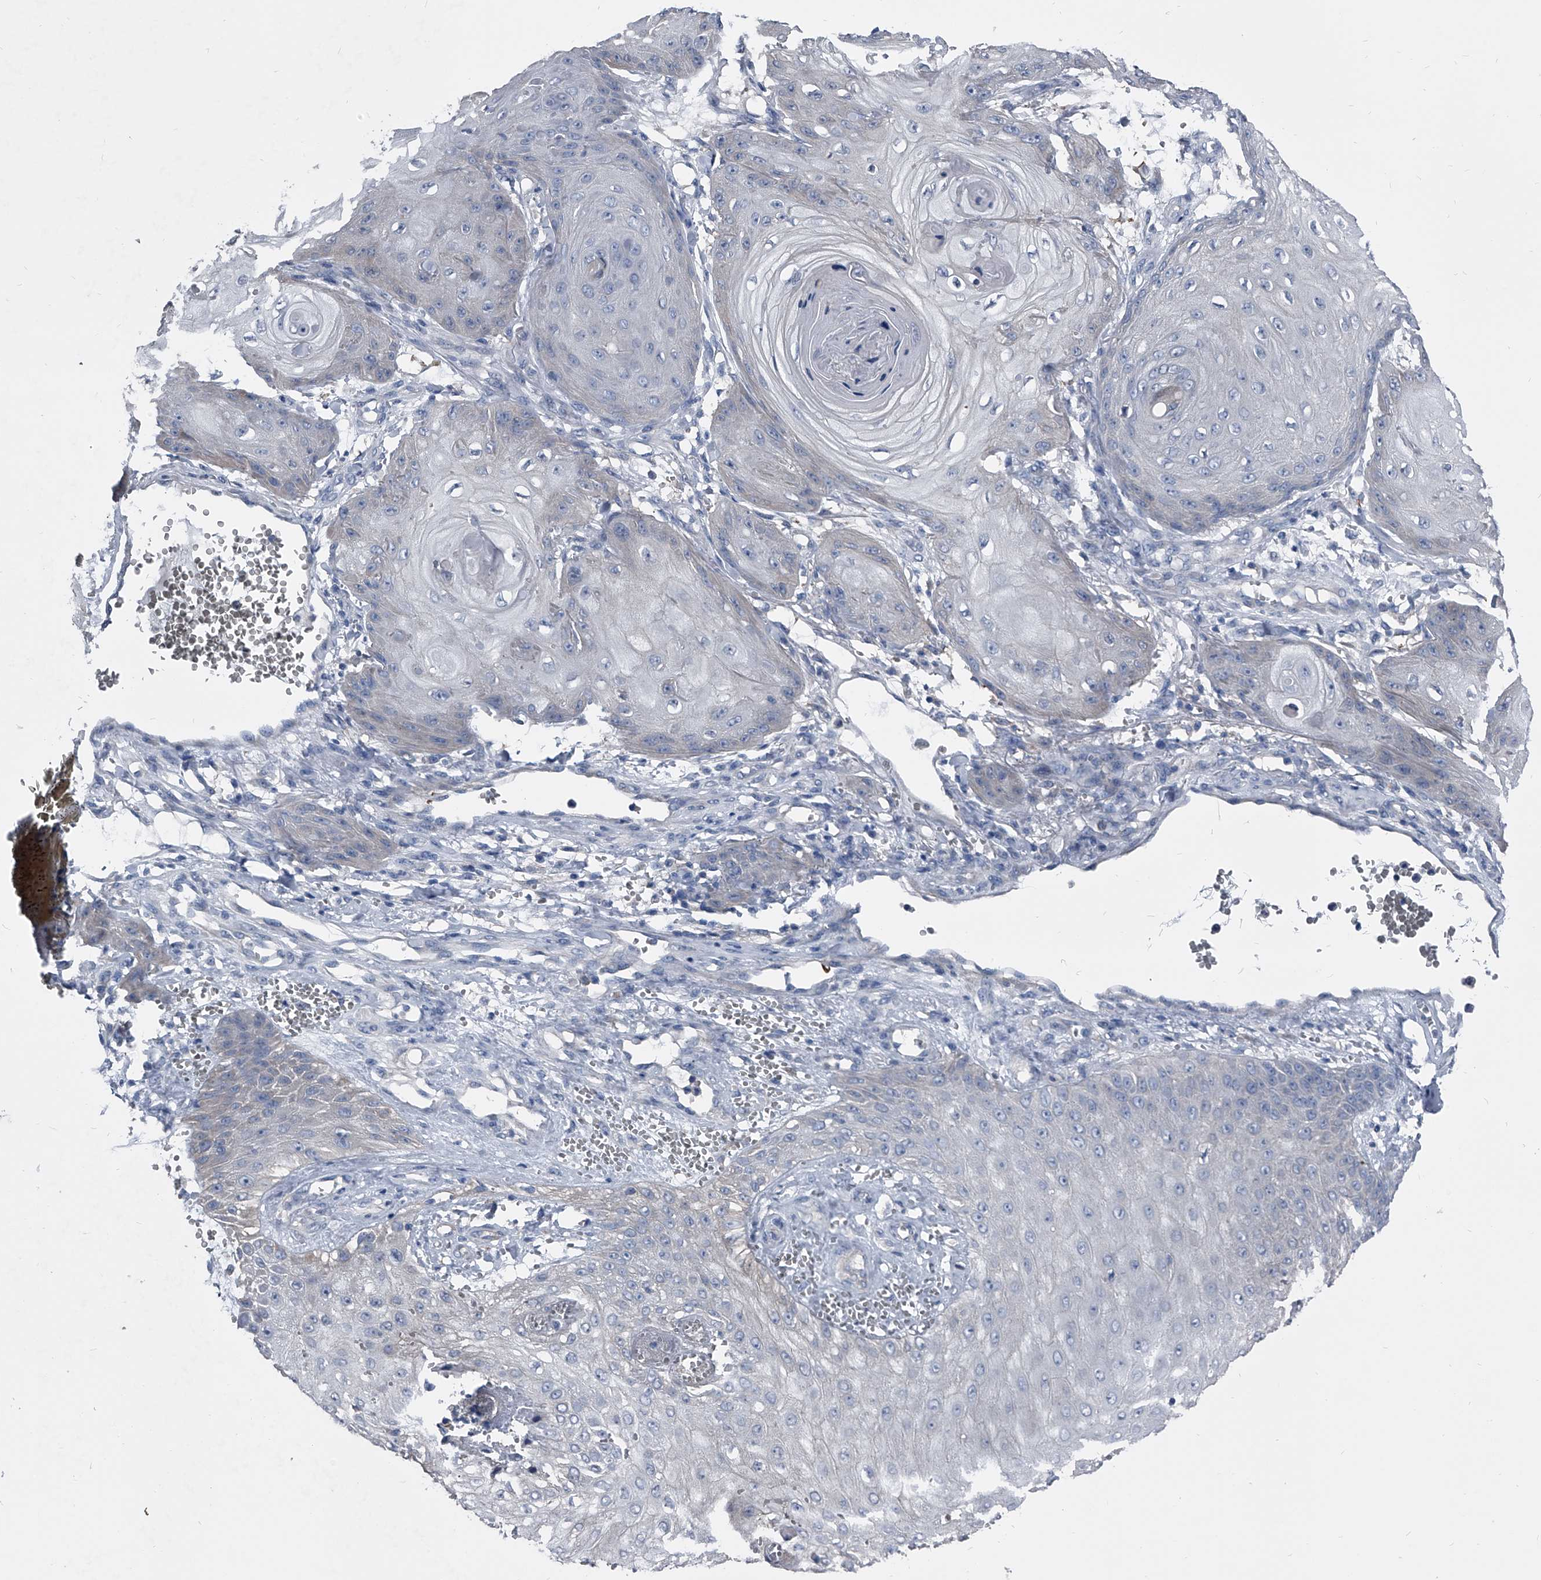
{"staining": {"intensity": "negative", "quantity": "none", "location": "none"}, "tissue": "skin cancer", "cell_type": "Tumor cells", "image_type": "cancer", "snomed": [{"axis": "morphology", "description": "Squamous cell carcinoma, NOS"}, {"axis": "topography", "description": "Skin"}], "caption": "This is a photomicrograph of immunohistochemistry staining of skin cancer (squamous cell carcinoma), which shows no staining in tumor cells.", "gene": "KIF13A", "patient": {"sex": "male", "age": 74}}